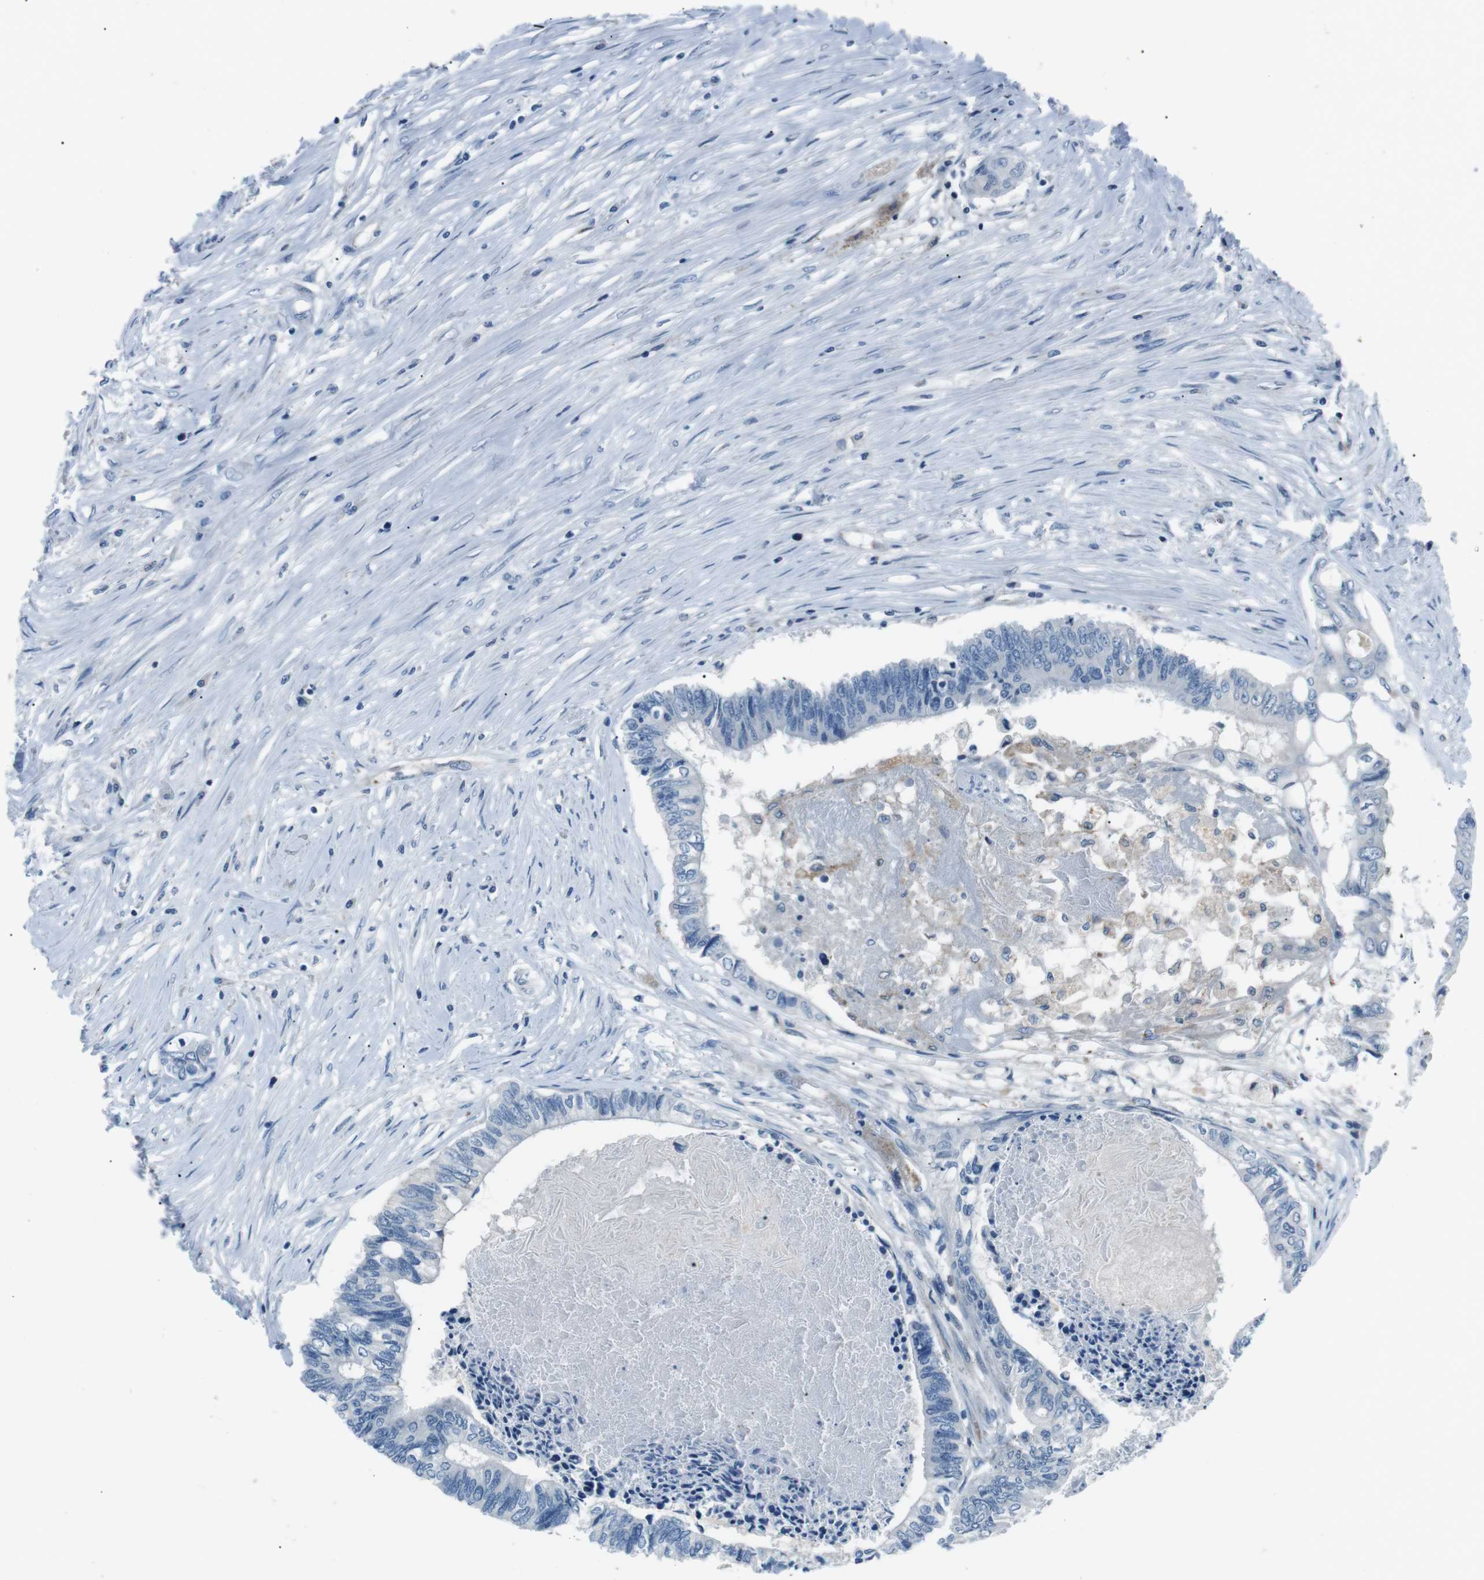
{"staining": {"intensity": "negative", "quantity": "none", "location": "none"}, "tissue": "colorectal cancer", "cell_type": "Tumor cells", "image_type": "cancer", "snomed": [{"axis": "morphology", "description": "Adenocarcinoma, NOS"}, {"axis": "topography", "description": "Rectum"}], "caption": "There is no significant staining in tumor cells of colorectal cancer (adenocarcinoma).", "gene": "CSF2RA", "patient": {"sex": "male", "age": 63}}